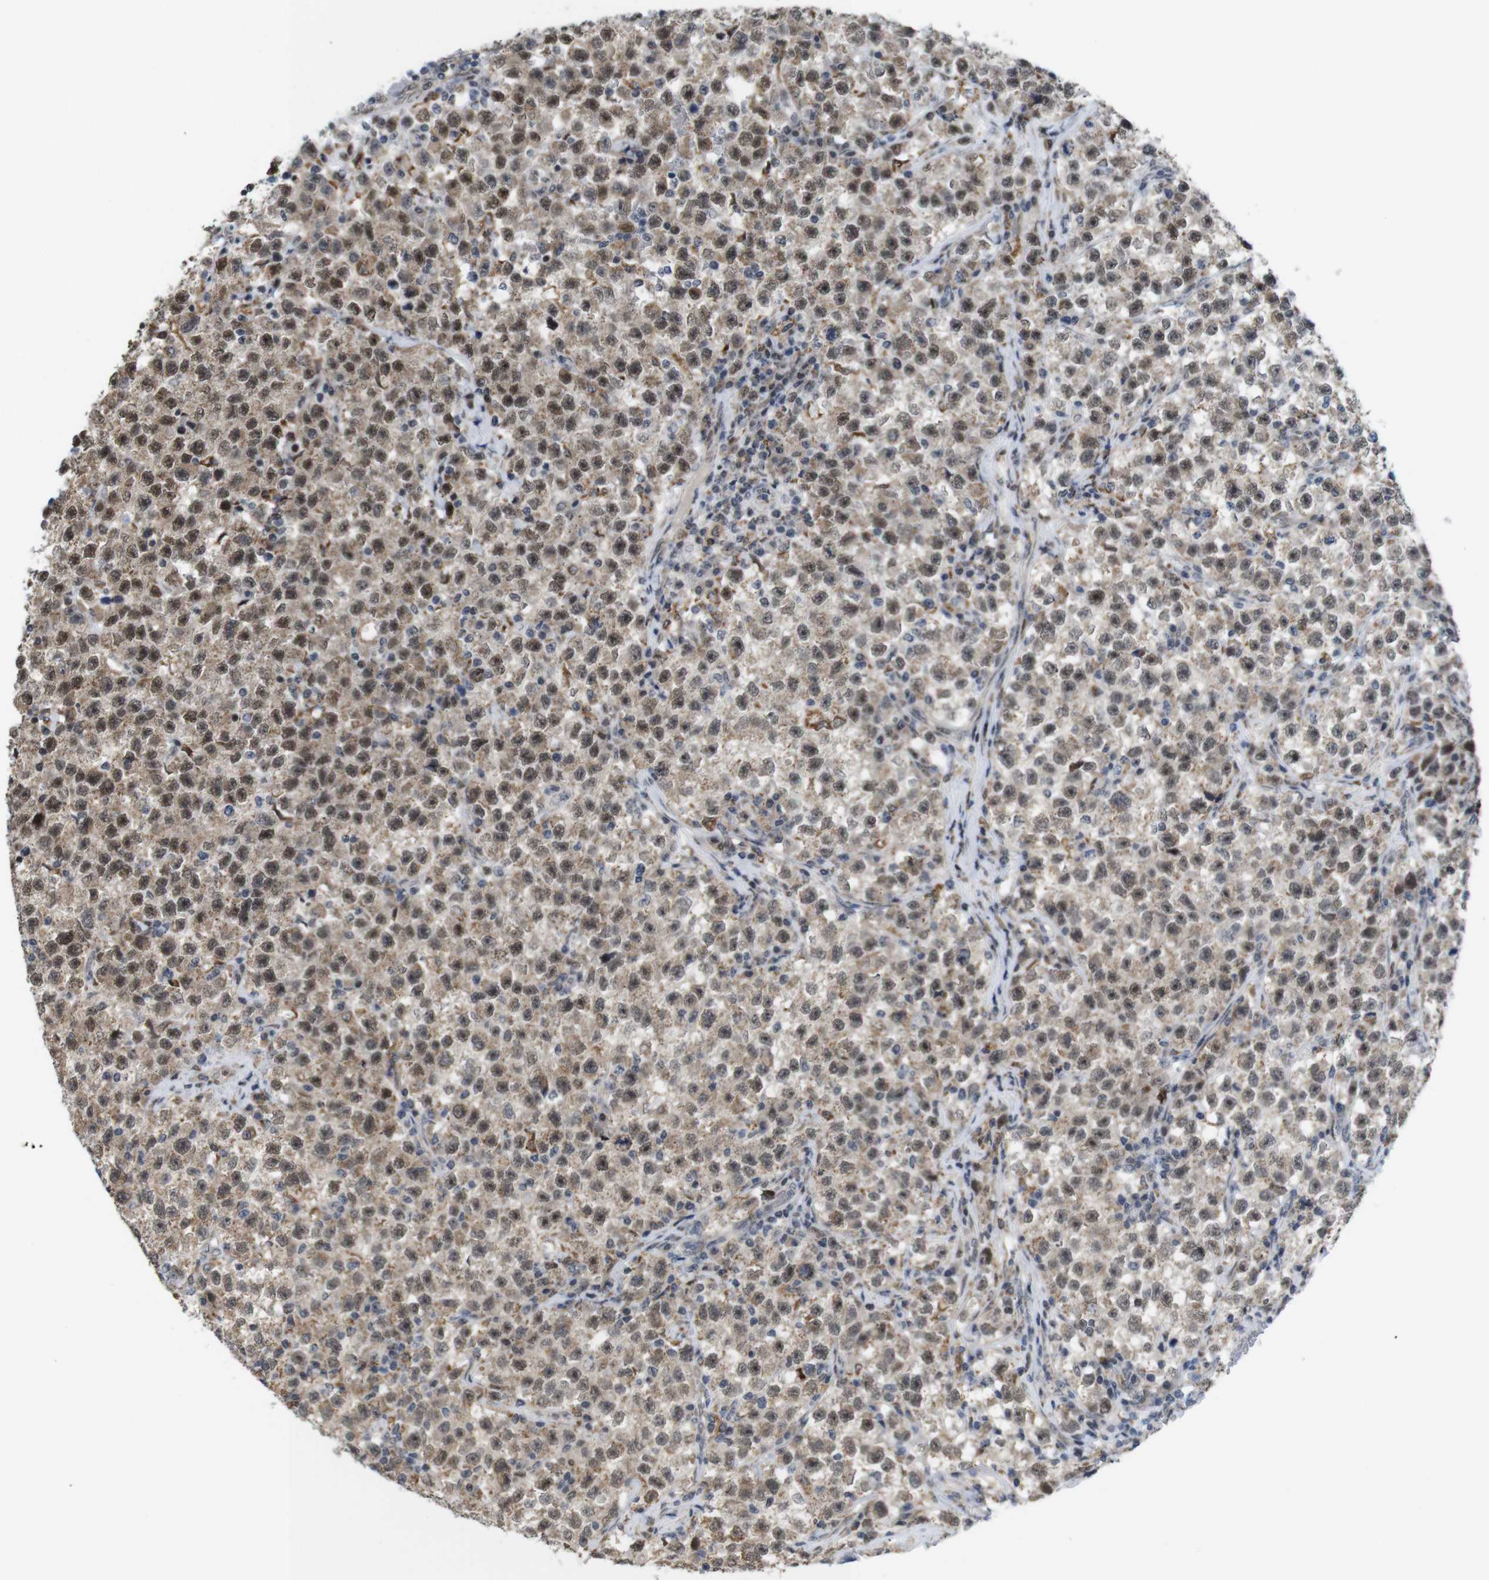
{"staining": {"intensity": "moderate", "quantity": ">75%", "location": "cytoplasmic/membranous,nuclear"}, "tissue": "testis cancer", "cell_type": "Tumor cells", "image_type": "cancer", "snomed": [{"axis": "morphology", "description": "Seminoma, NOS"}, {"axis": "topography", "description": "Testis"}], "caption": "Protein expression by immunohistochemistry demonstrates moderate cytoplasmic/membranous and nuclear staining in about >75% of tumor cells in testis seminoma.", "gene": "PNMA8A", "patient": {"sex": "male", "age": 22}}